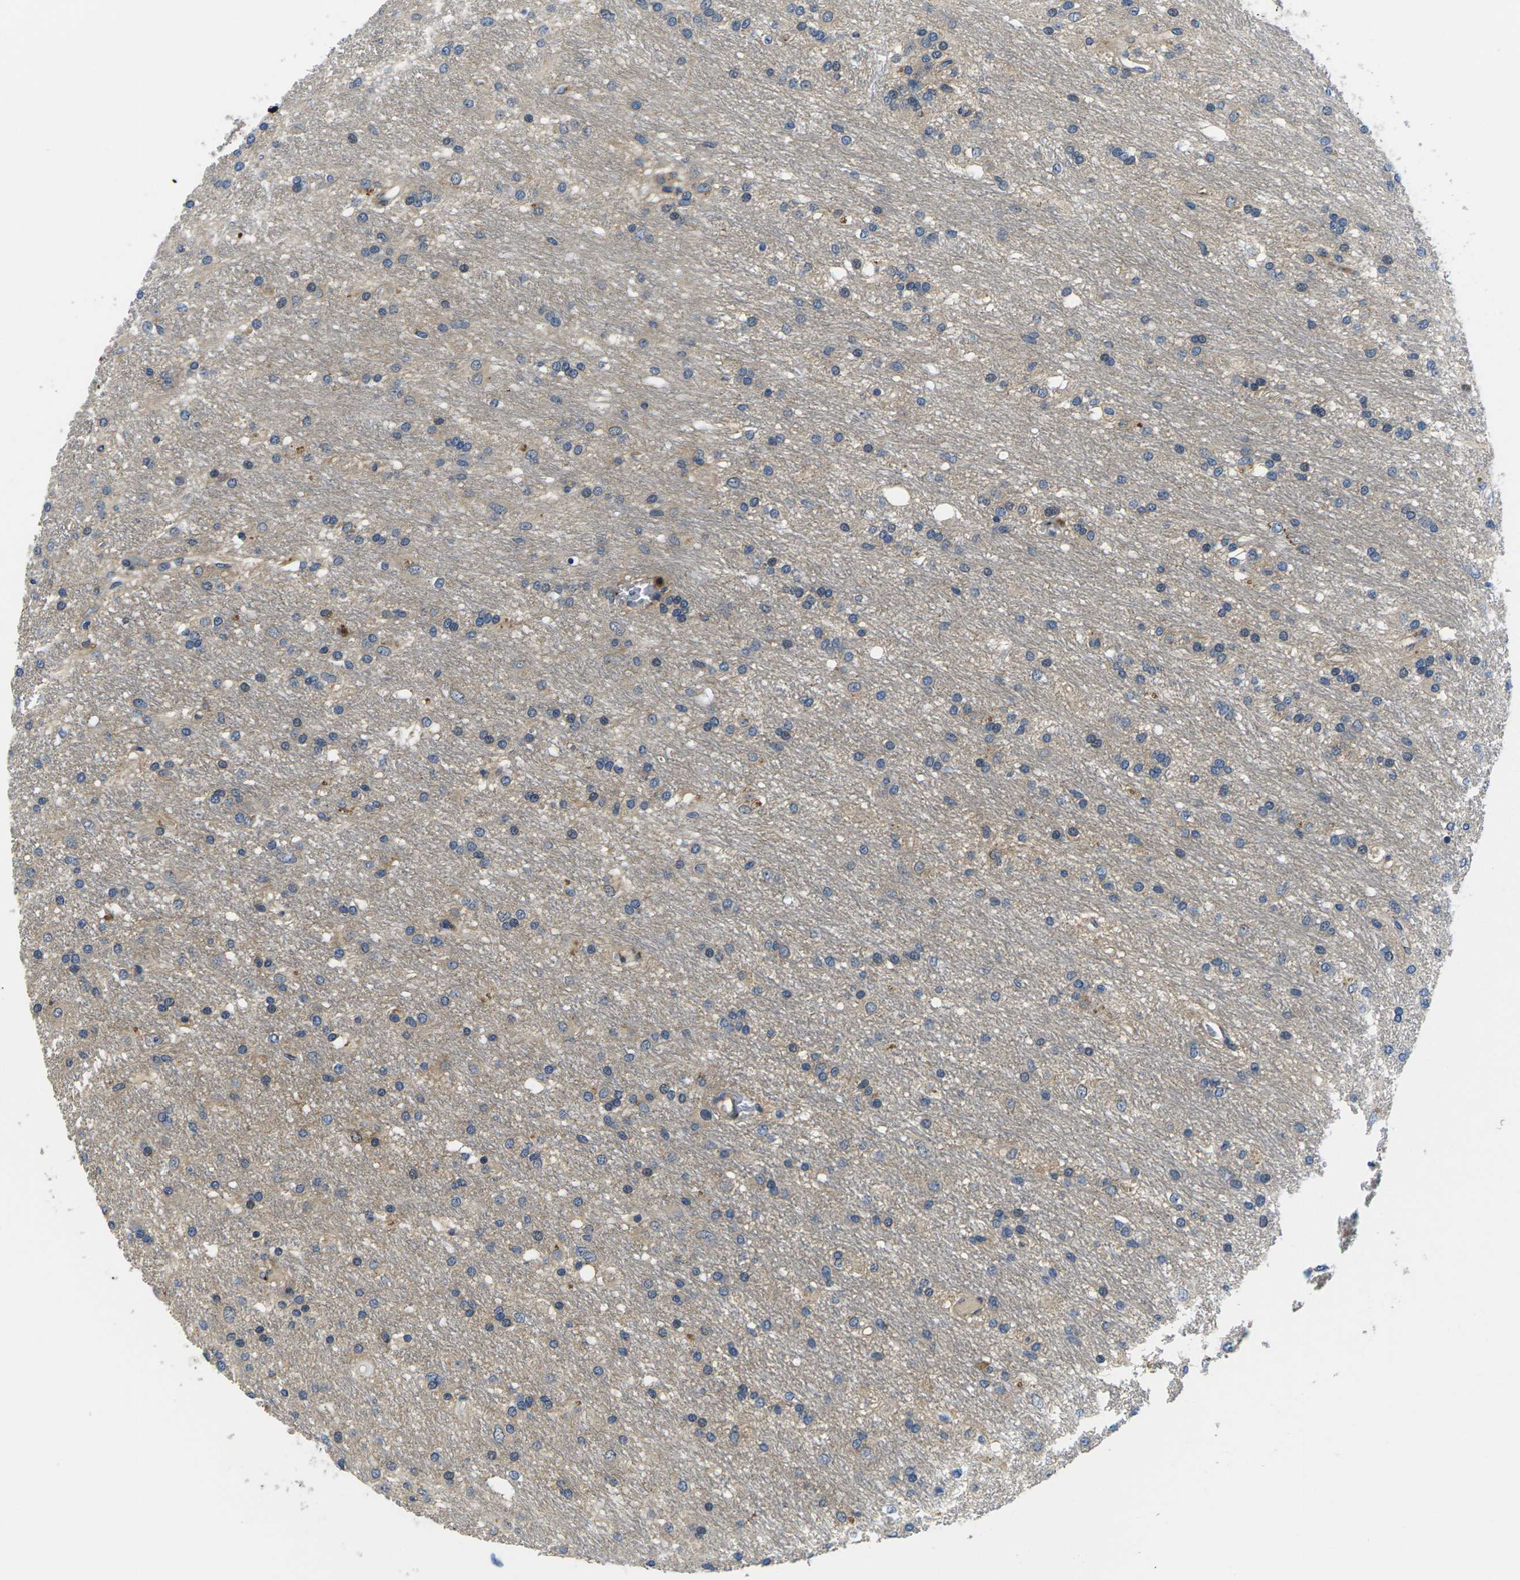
{"staining": {"intensity": "negative", "quantity": "none", "location": "none"}, "tissue": "glioma", "cell_type": "Tumor cells", "image_type": "cancer", "snomed": [{"axis": "morphology", "description": "Glioma, malignant, Low grade"}, {"axis": "topography", "description": "Brain"}], "caption": "Photomicrograph shows no significant protein expression in tumor cells of low-grade glioma (malignant). (DAB IHC, high magnification).", "gene": "PLCE1", "patient": {"sex": "male", "age": 77}}